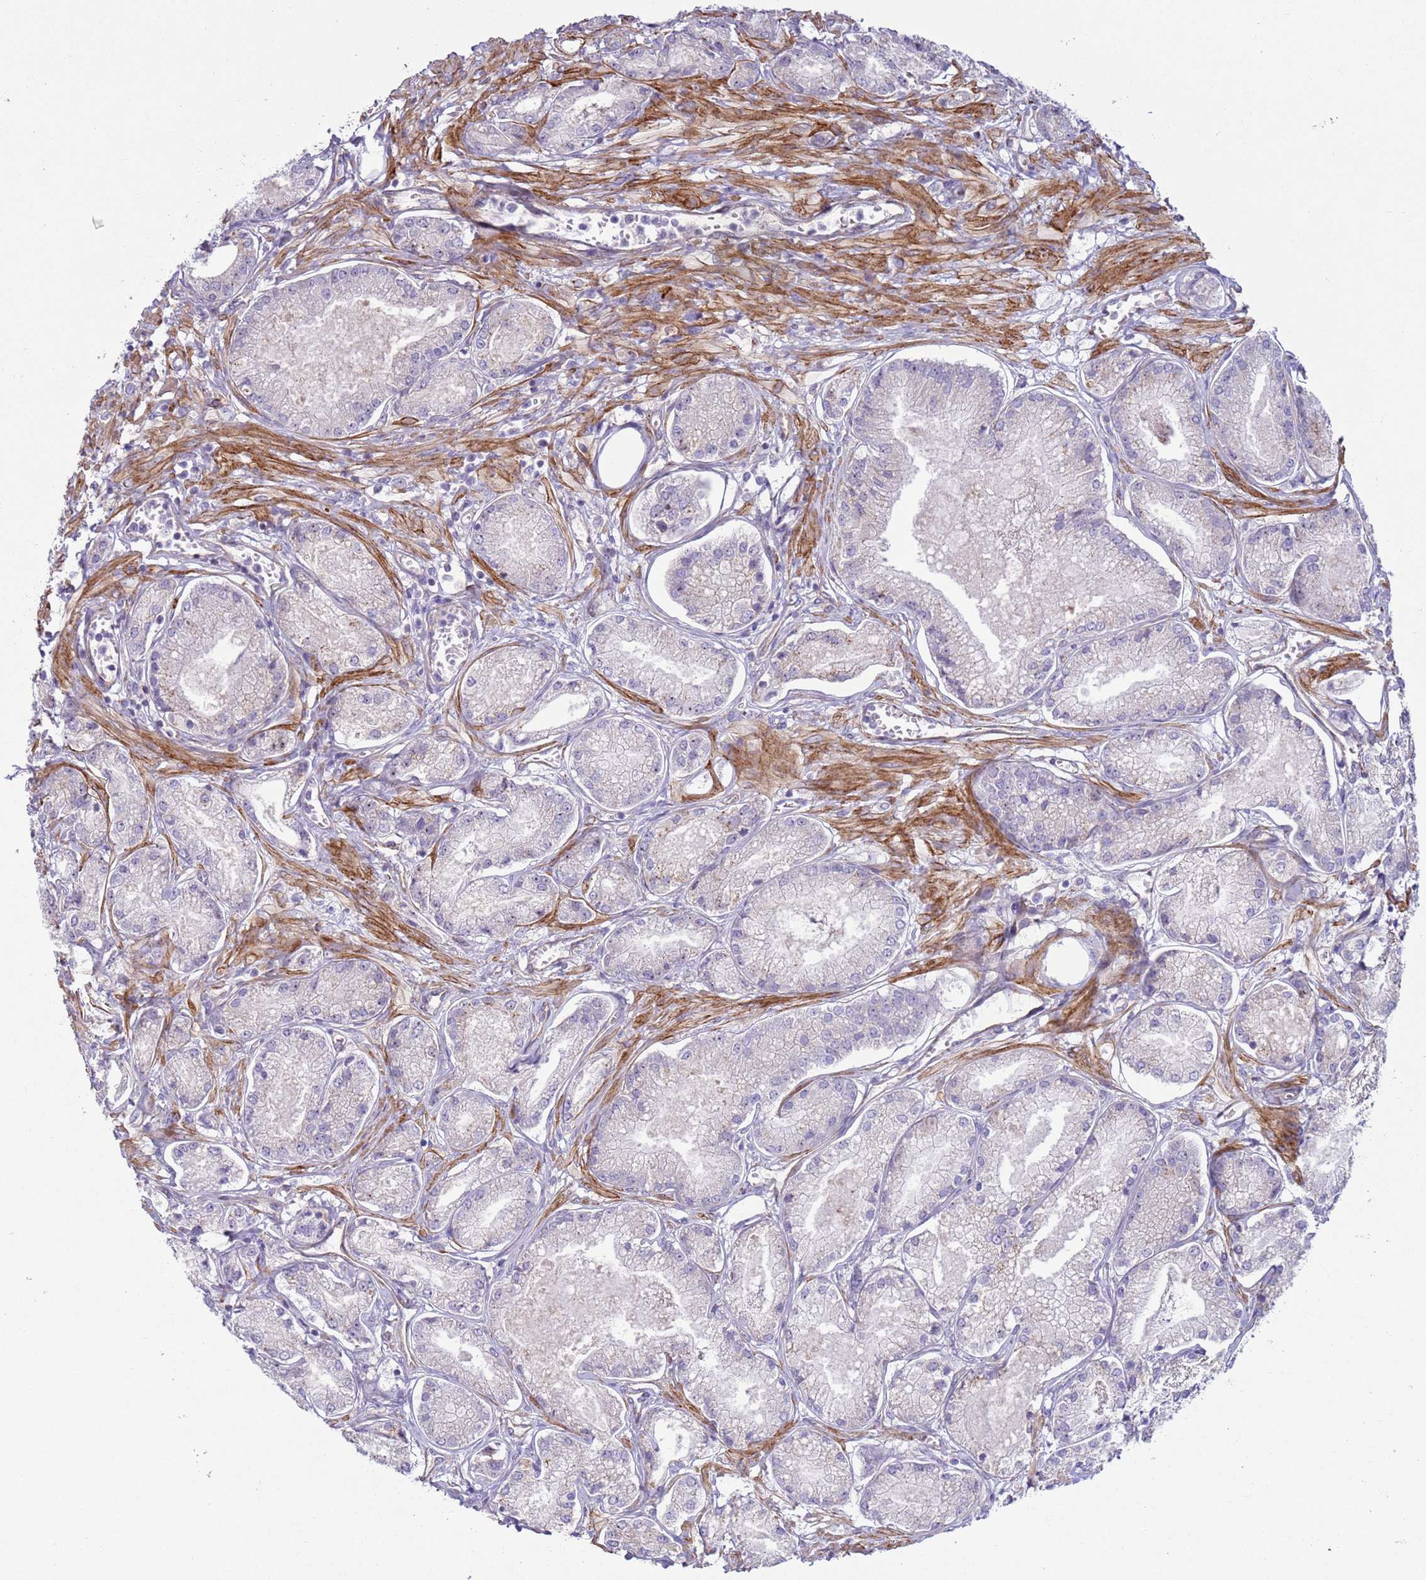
{"staining": {"intensity": "negative", "quantity": "none", "location": "none"}, "tissue": "prostate cancer", "cell_type": "Tumor cells", "image_type": "cancer", "snomed": [{"axis": "morphology", "description": "Adenocarcinoma, NOS"}, {"axis": "topography", "description": "Prostate and seminal vesicle, NOS"}], "caption": "Tumor cells show no significant positivity in prostate cancer.", "gene": "HEATR1", "patient": {"sex": "male", "age": 76}}